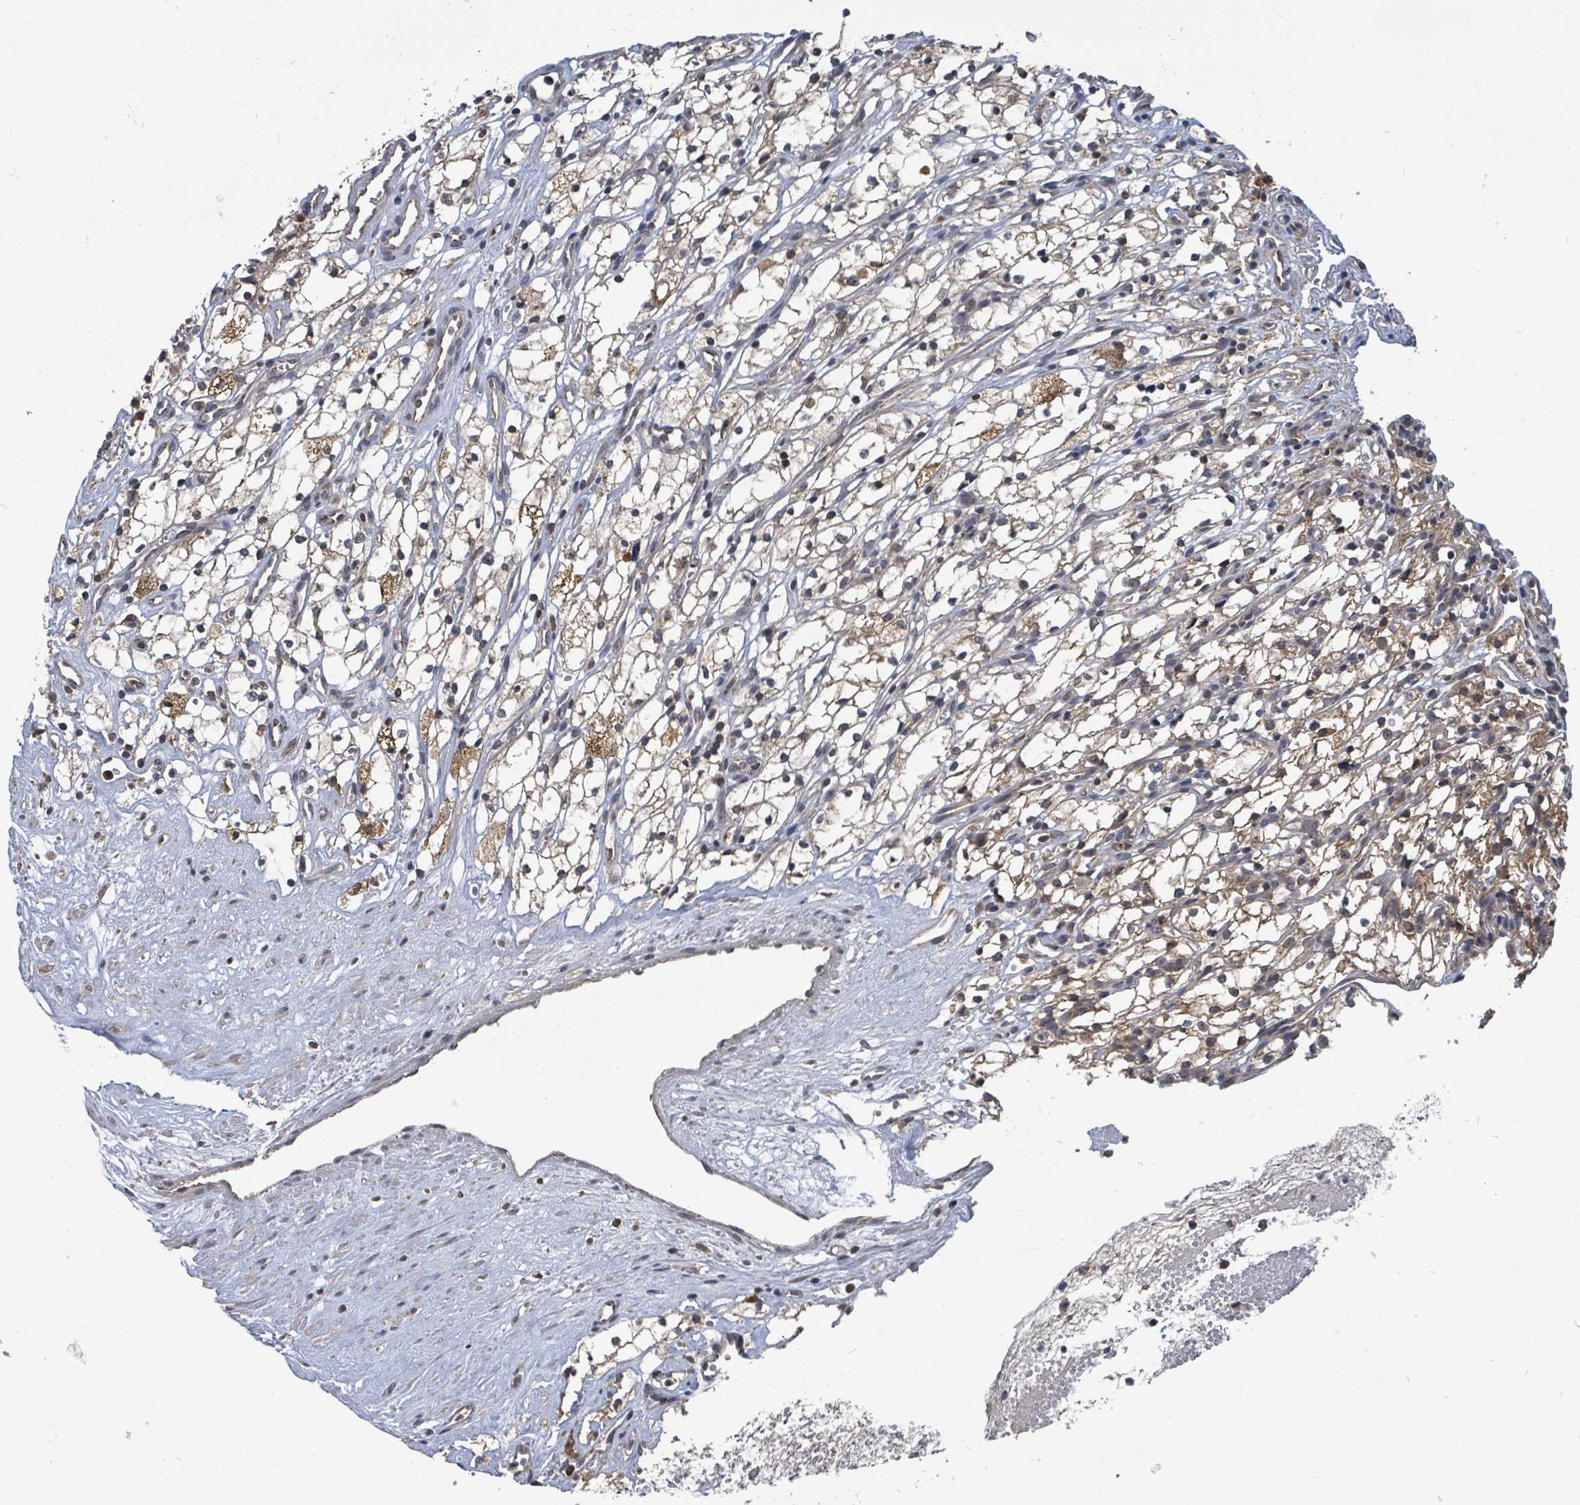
{"staining": {"intensity": "moderate", "quantity": ">75%", "location": "cytoplasmic/membranous"}, "tissue": "renal cancer", "cell_type": "Tumor cells", "image_type": "cancer", "snomed": [{"axis": "morphology", "description": "Adenocarcinoma, NOS"}, {"axis": "topography", "description": "Kidney"}], "caption": "Human adenocarcinoma (renal) stained for a protein (brown) shows moderate cytoplasmic/membranous positive expression in approximately >75% of tumor cells.", "gene": "CCDC121", "patient": {"sex": "male", "age": 59}}